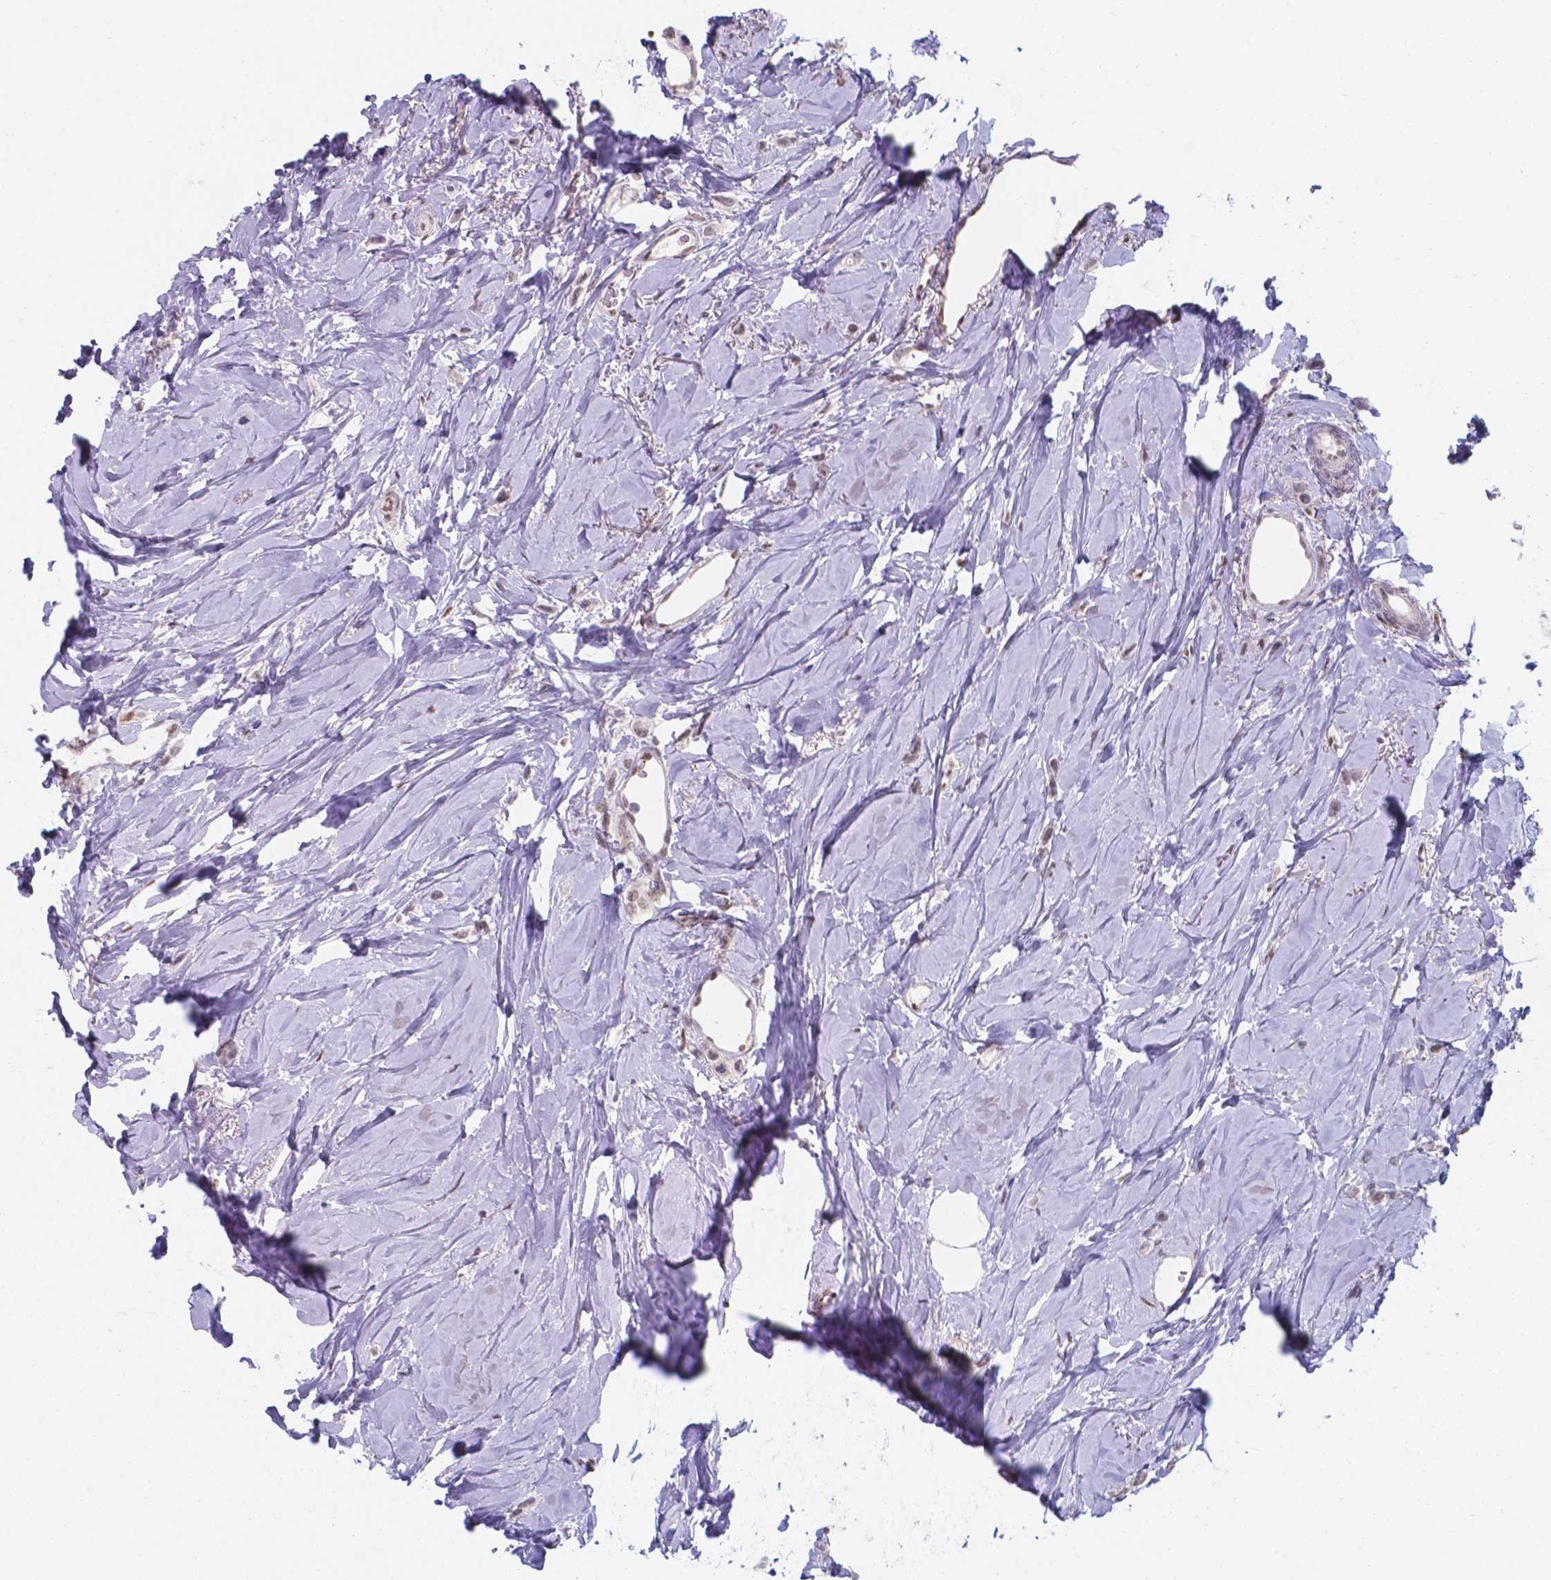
{"staining": {"intensity": "weak", "quantity": ">75%", "location": "nuclear"}, "tissue": "breast cancer", "cell_type": "Tumor cells", "image_type": "cancer", "snomed": [{"axis": "morphology", "description": "Lobular carcinoma"}, {"axis": "topography", "description": "Breast"}], "caption": "Breast cancer stained with immunohistochemistry displays weak nuclear expression in about >75% of tumor cells.", "gene": "UBE2E2", "patient": {"sex": "female", "age": 66}}